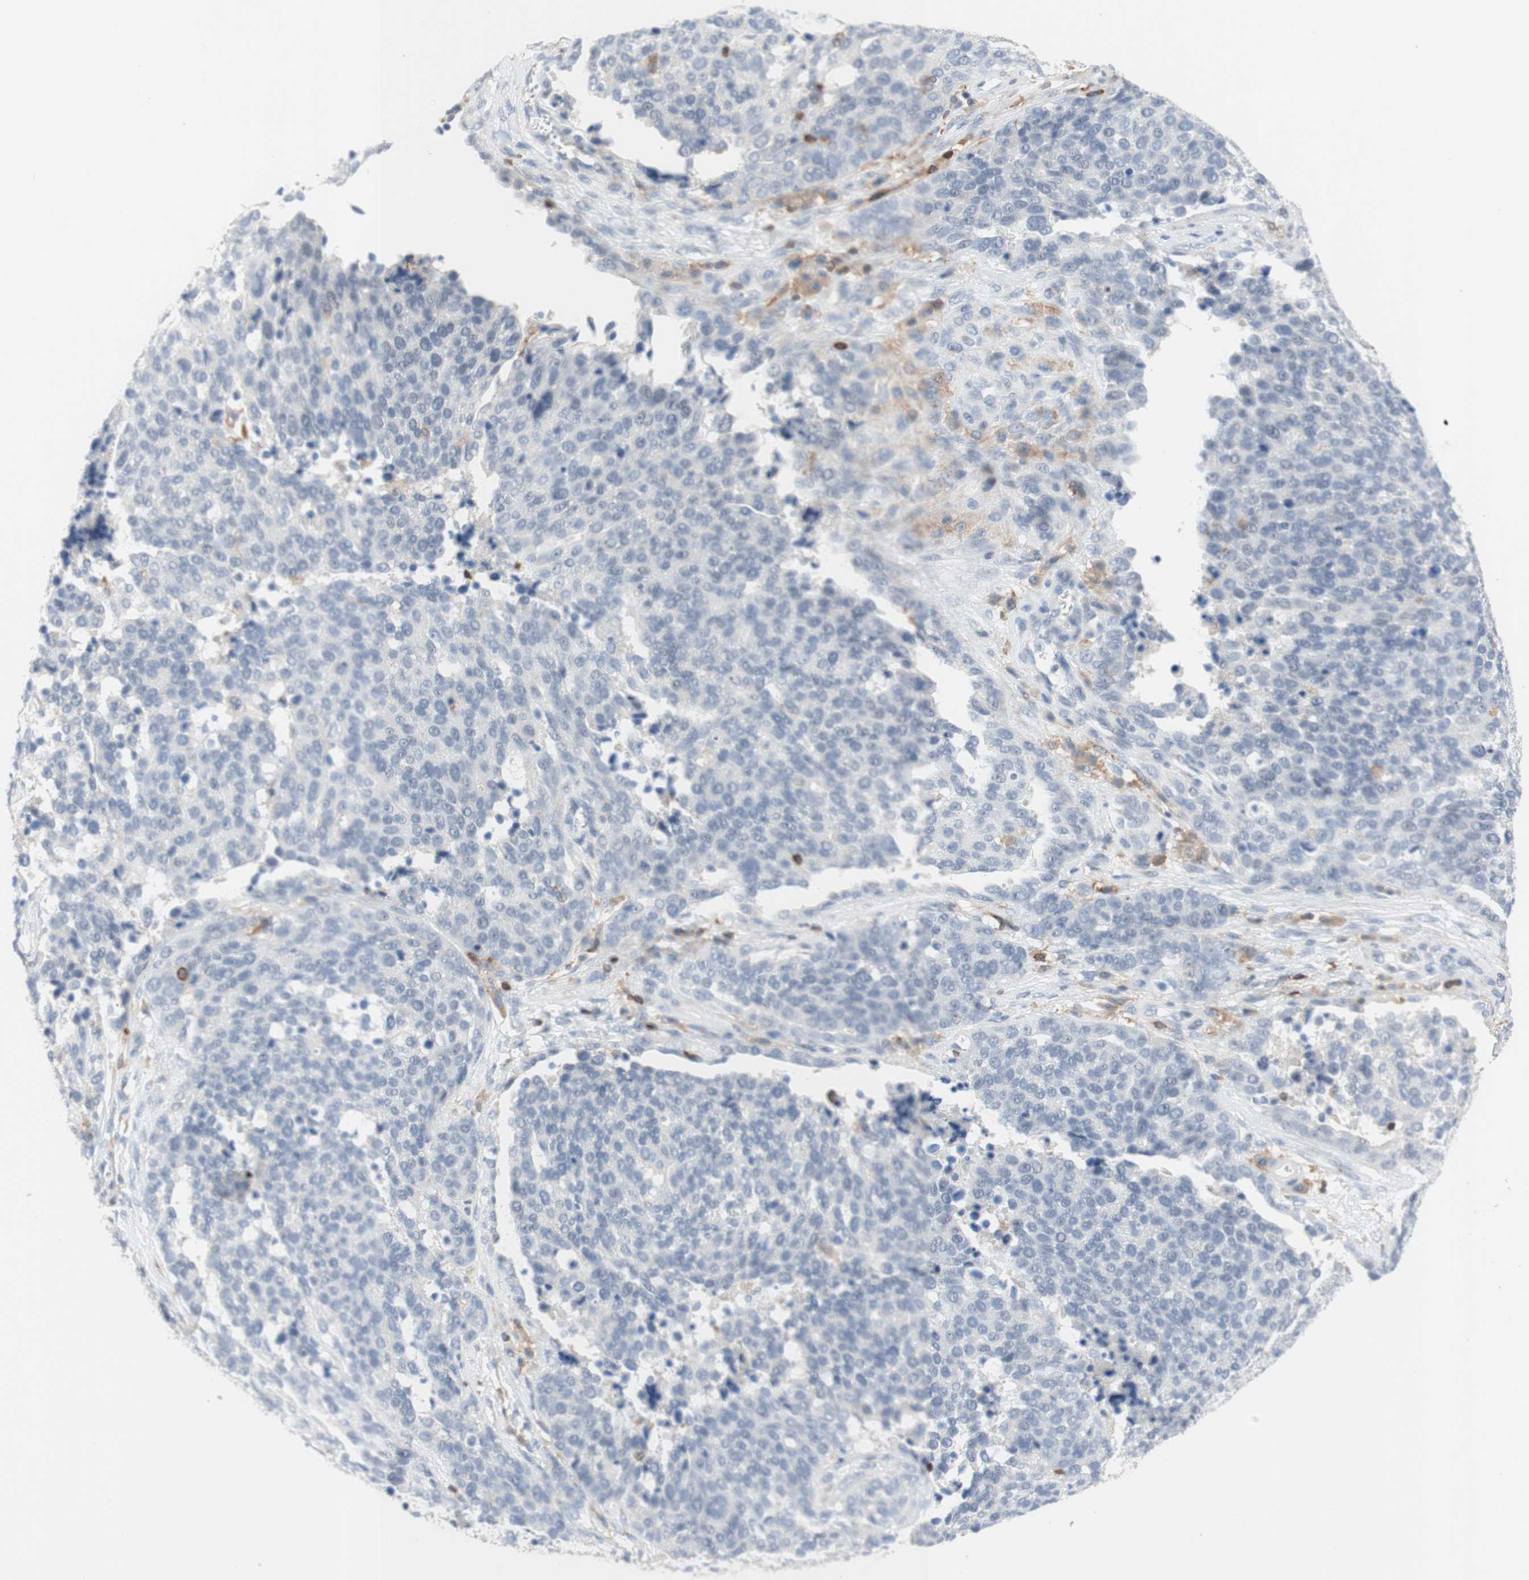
{"staining": {"intensity": "negative", "quantity": "none", "location": "none"}, "tissue": "ovarian cancer", "cell_type": "Tumor cells", "image_type": "cancer", "snomed": [{"axis": "morphology", "description": "Cystadenocarcinoma, serous, NOS"}, {"axis": "topography", "description": "Ovary"}], "caption": "Ovarian serous cystadenocarcinoma was stained to show a protein in brown. There is no significant expression in tumor cells.", "gene": "SPINK6", "patient": {"sex": "female", "age": 44}}